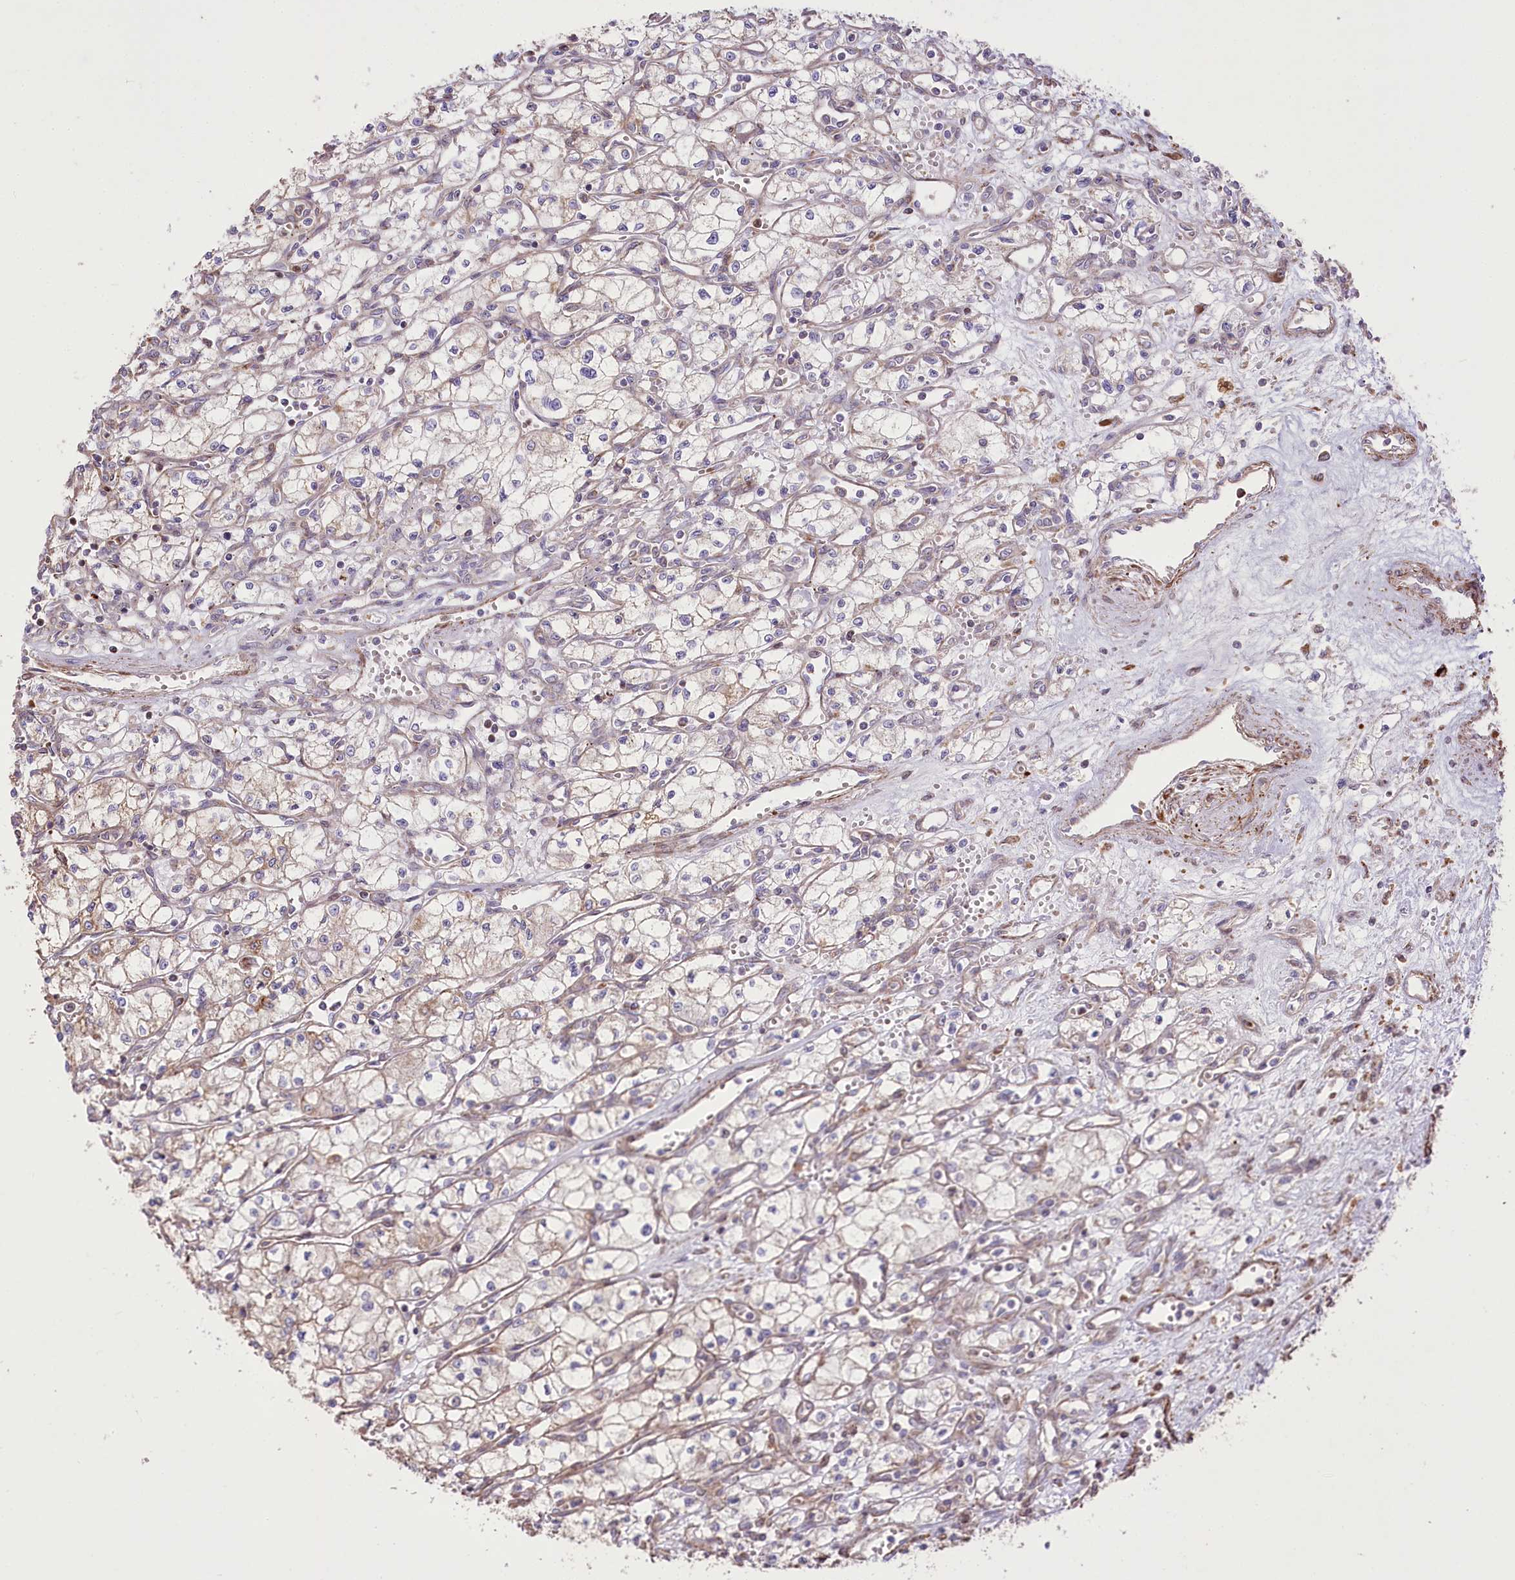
{"staining": {"intensity": "weak", "quantity": "<25%", "location": "cytoplasmic/membranous"}, "tissue": "renal cancer", "cell_type": "Tumor cells", "image_type": "cancer", "snomed": [{"axis": "morphology", "description": "Adenocarcinoma, NOS"}, {"axis": "topography", "description": "Kidney"}], "caption": "Image shows no significant protein positivity in tumor cells of adenocarcinoma (renal).", "gene": "RNF24", "patient": {"sex": "male", "age": 59}}